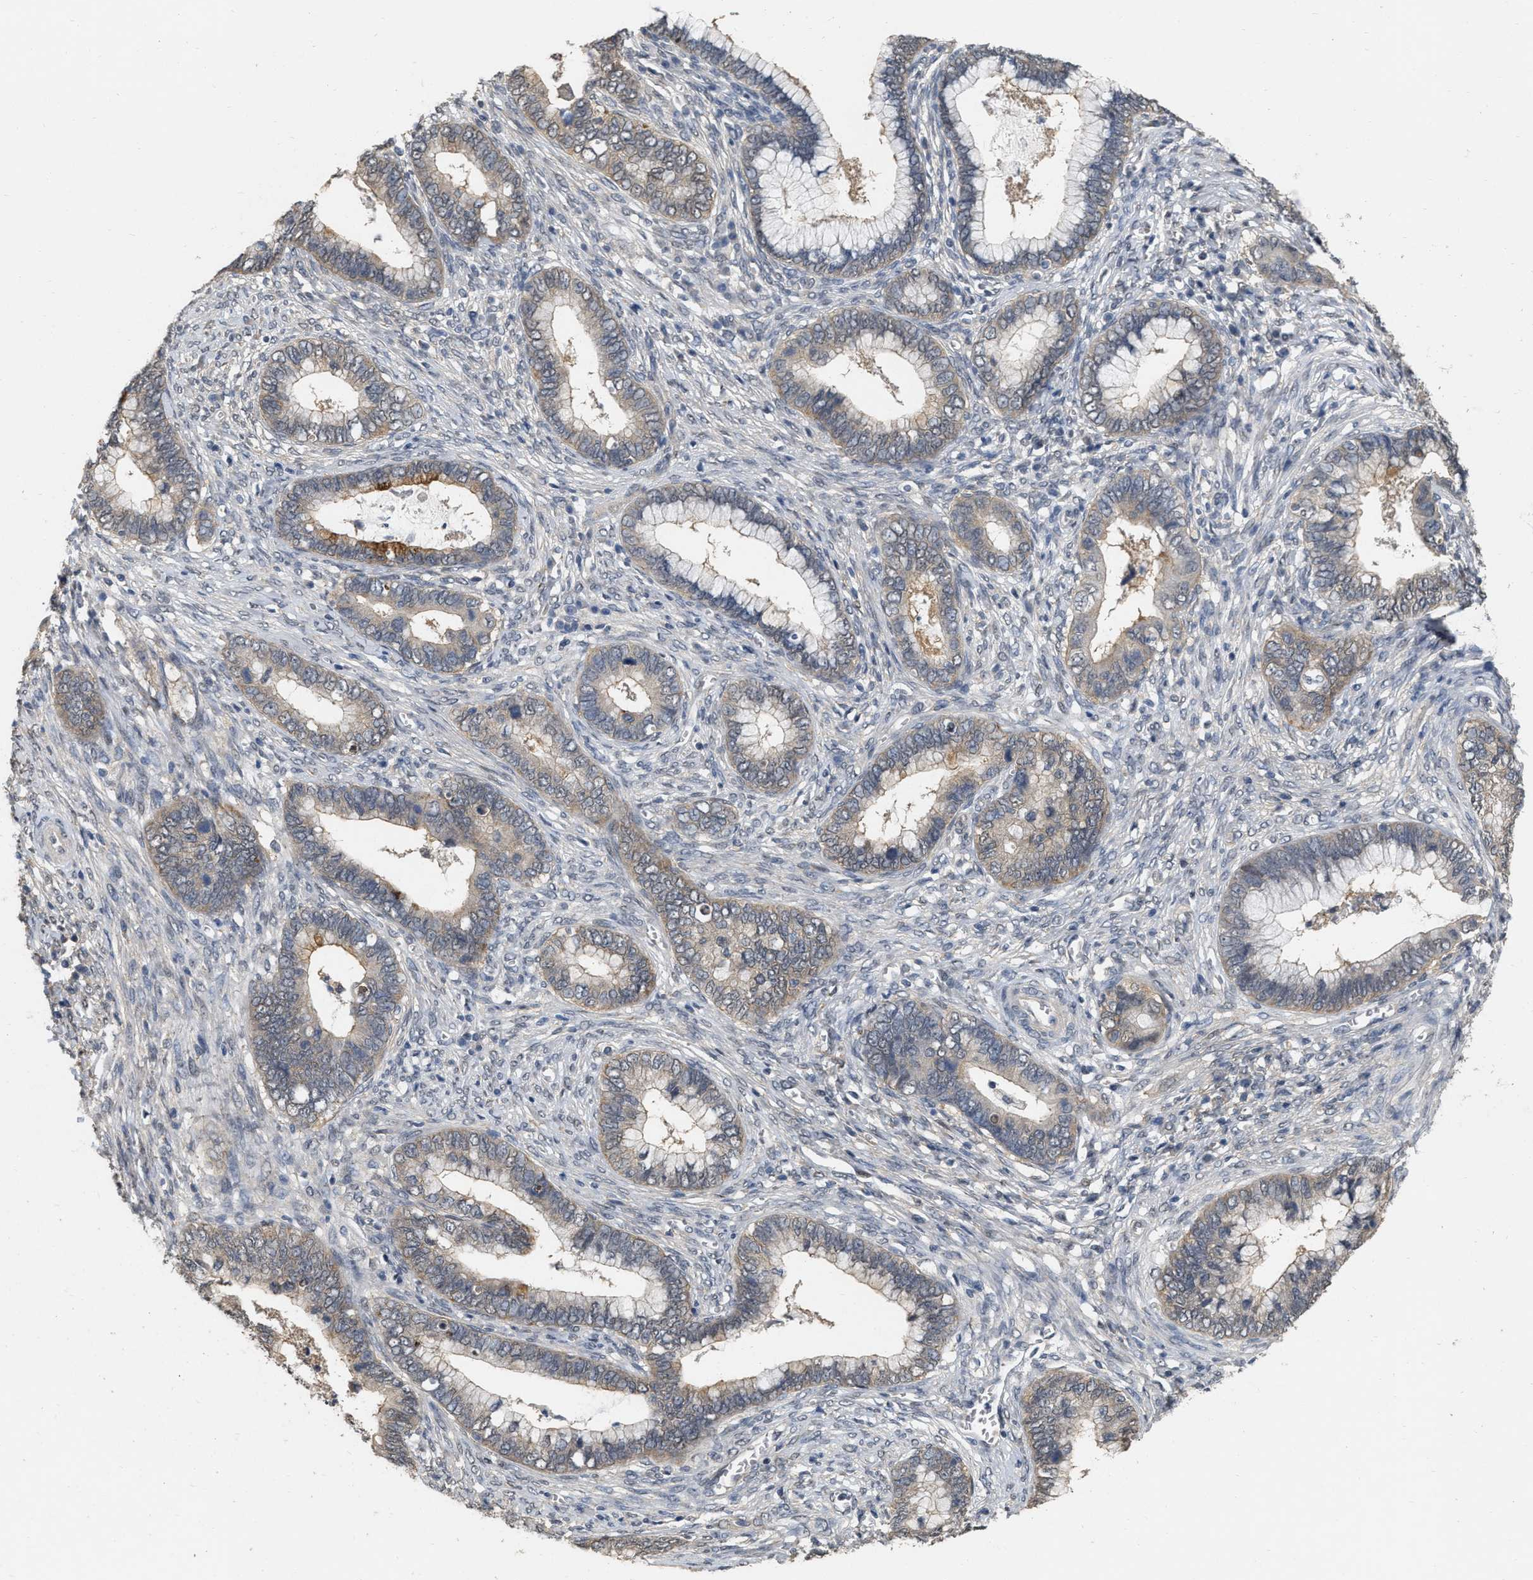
{"staining": {"intensity": "weak", "quantity": "<25%", "location": "cytoplasmic/membranous"}, "tissue": "cervical cancer", "cell_type": "Tumor cells", "image_type": "cancer", "snomed": [{"axis": "morphology", "description": "Adenocarcinoma, NOS"}, {"axis": "topography", "description": "Cervix"}], "caption": "Micrograph shows no significant protein positivity in tumor cells of cervical adenocarcinoma.", "gene": "RUVBL1", "patient": {"sex": "female", "age": 44}}